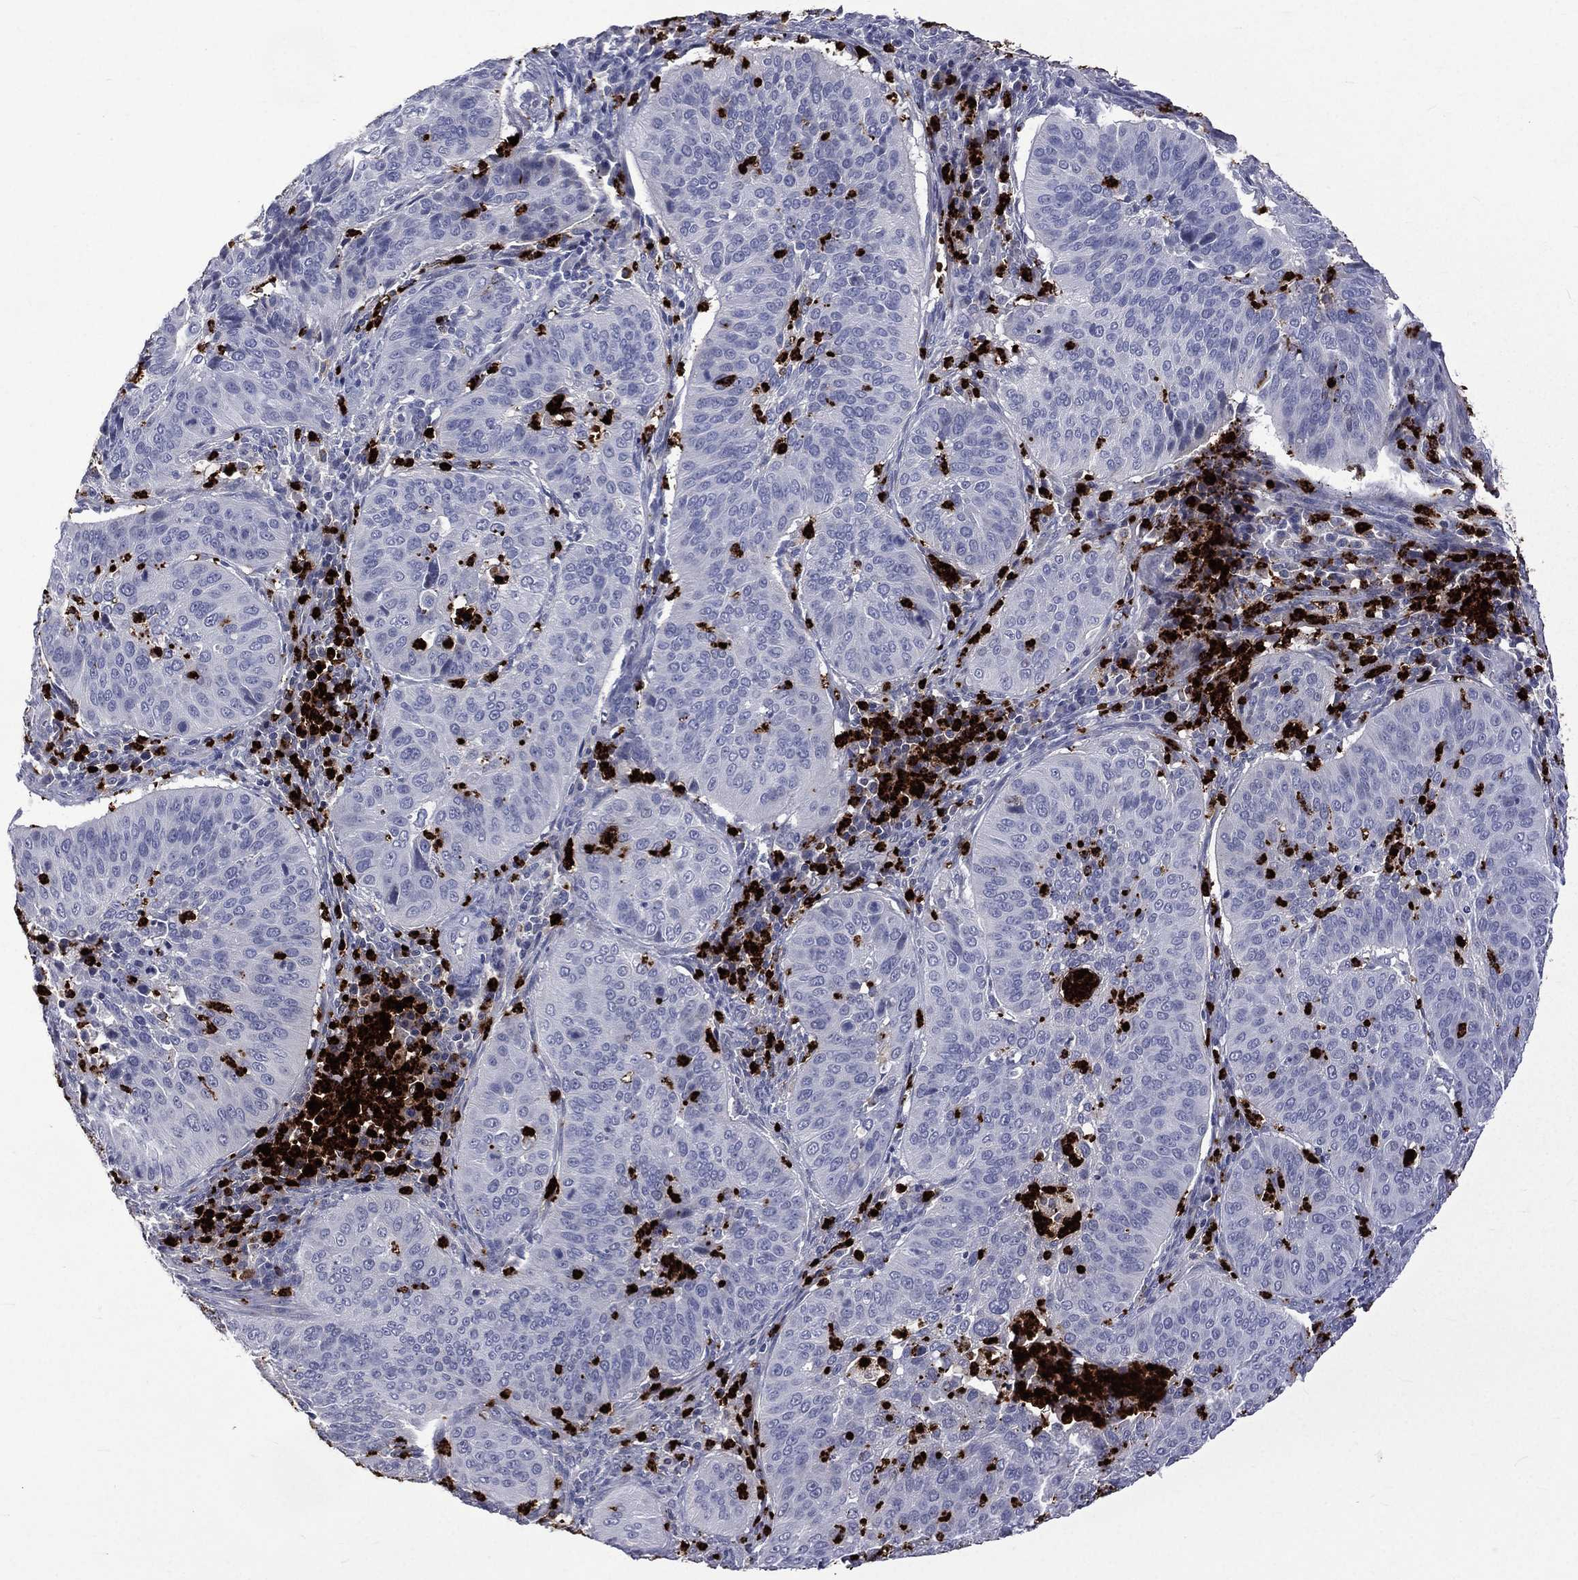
{"staining": {"intensity": "negative", "quantity": "none", "location": "none"}, "tissue": "cervical cancer", "cell_type": "Tumor cells", "image_type": "cancer", "snomed": [{"axis": "morphology", "description": "Normal tissue, NOS"}, {"axis": "morphology", "description": "Squamous cell carcinoma, NOS"}, {"axis": "topography", "description": "Cervix"}], "caption": "Tumor cells are negative for brown protein staining in cervical squamous cell carcinoma.", "gene": "ELANE", "patient": {"sex": "female", "age": 39}}